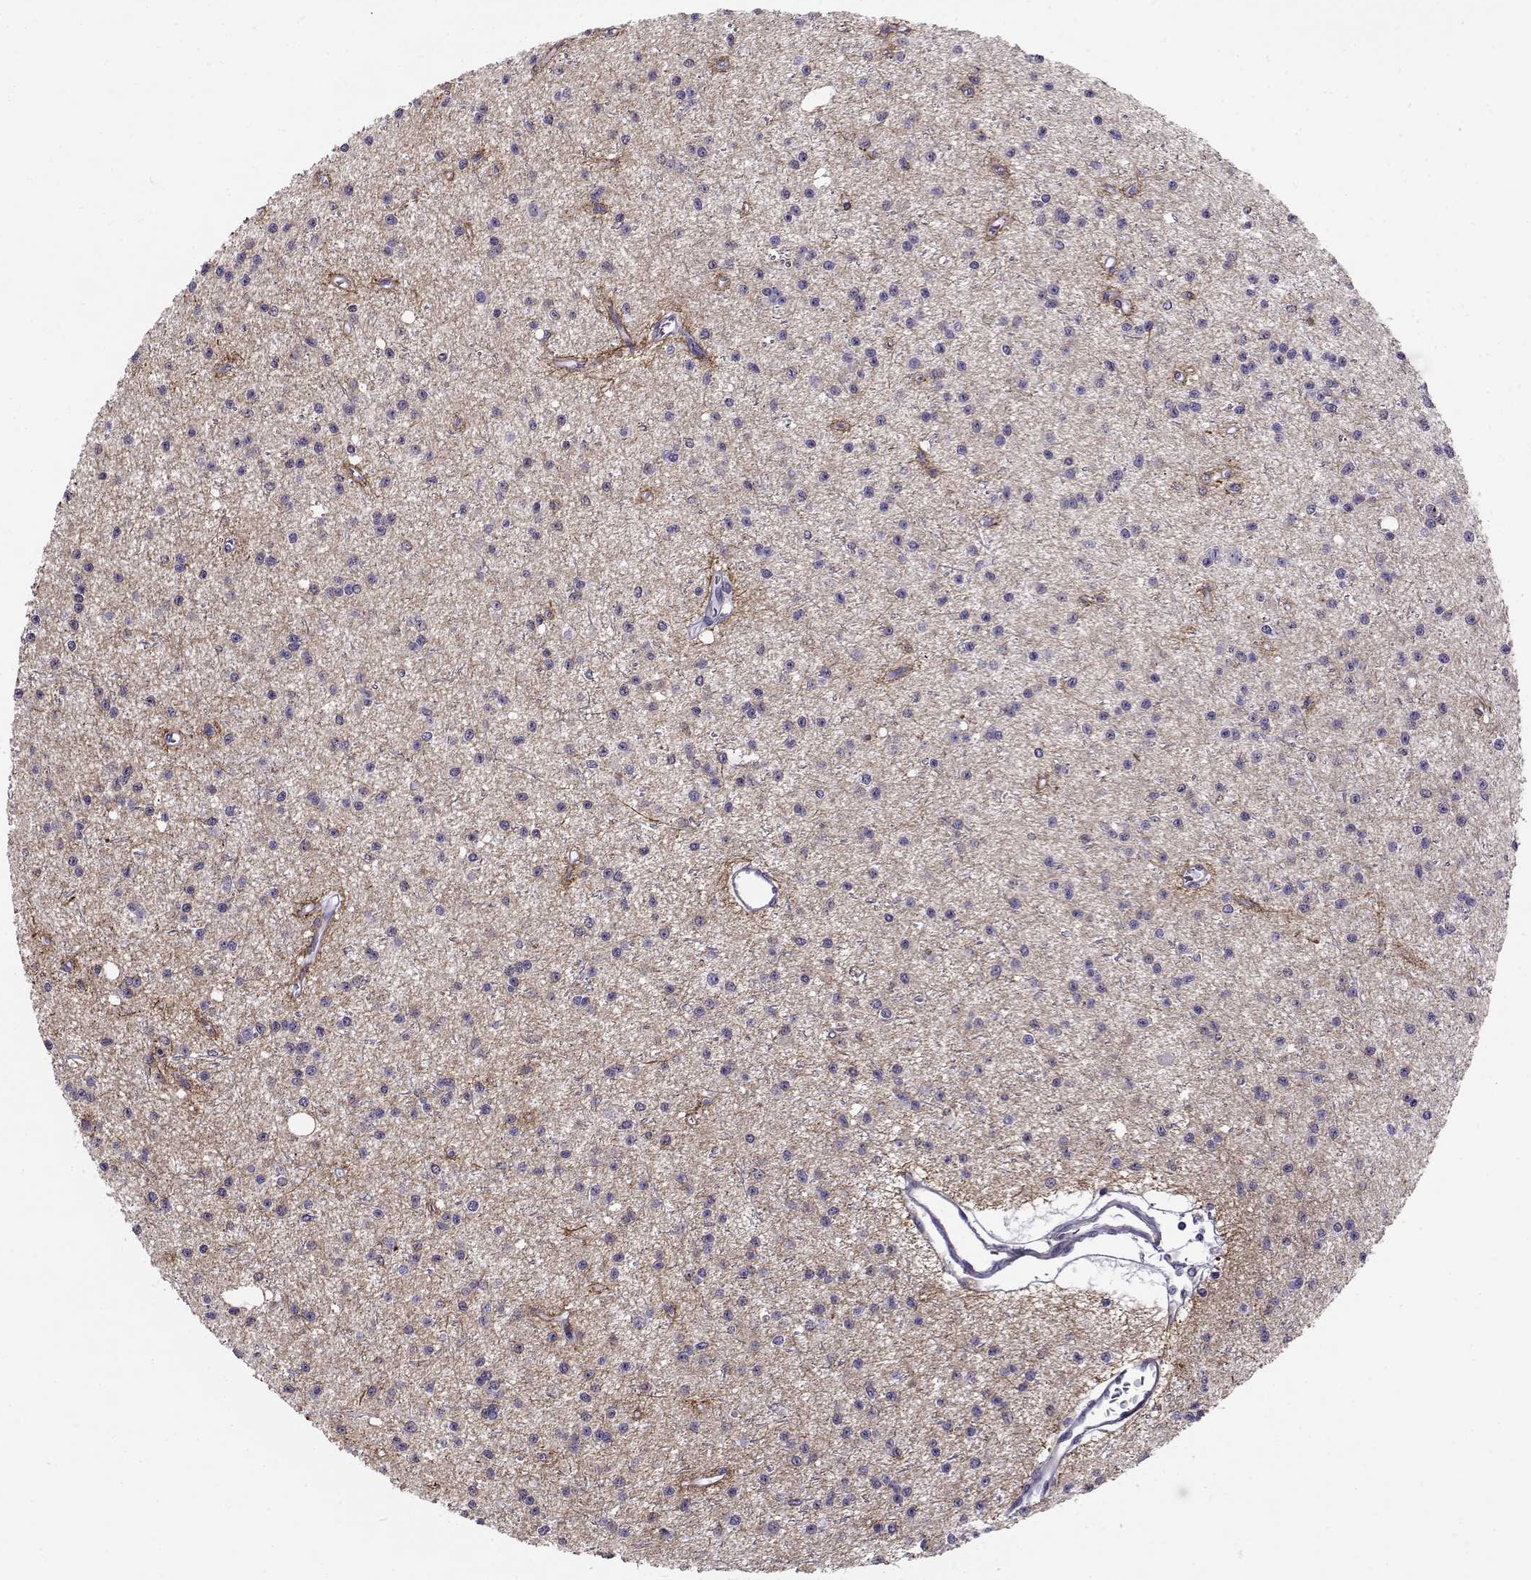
{"staining": {"intensity": "negative", "quantity": "none", "location": "none"}, "tissue": "glioma", "cell_type": "Tumor cells", "image_type": "cancer", "snomed": [{"axis": "morphology", "description": "Glioma, malignant, Low grade"}, {"axis": "topography", "description": "Brain"}], "caption": "Glioma was stained to show a protein in brown. There is no significant positivity in tumor cells. Brightfield microscopy of immunohistochemistry (IHC) stained with DAB (3,3'-diaminobenzidine) (brown) and hematoxylin (blue), captured at high magnification.", "gene": "NPW", "patient": {"sex": "male", "age": 27}}